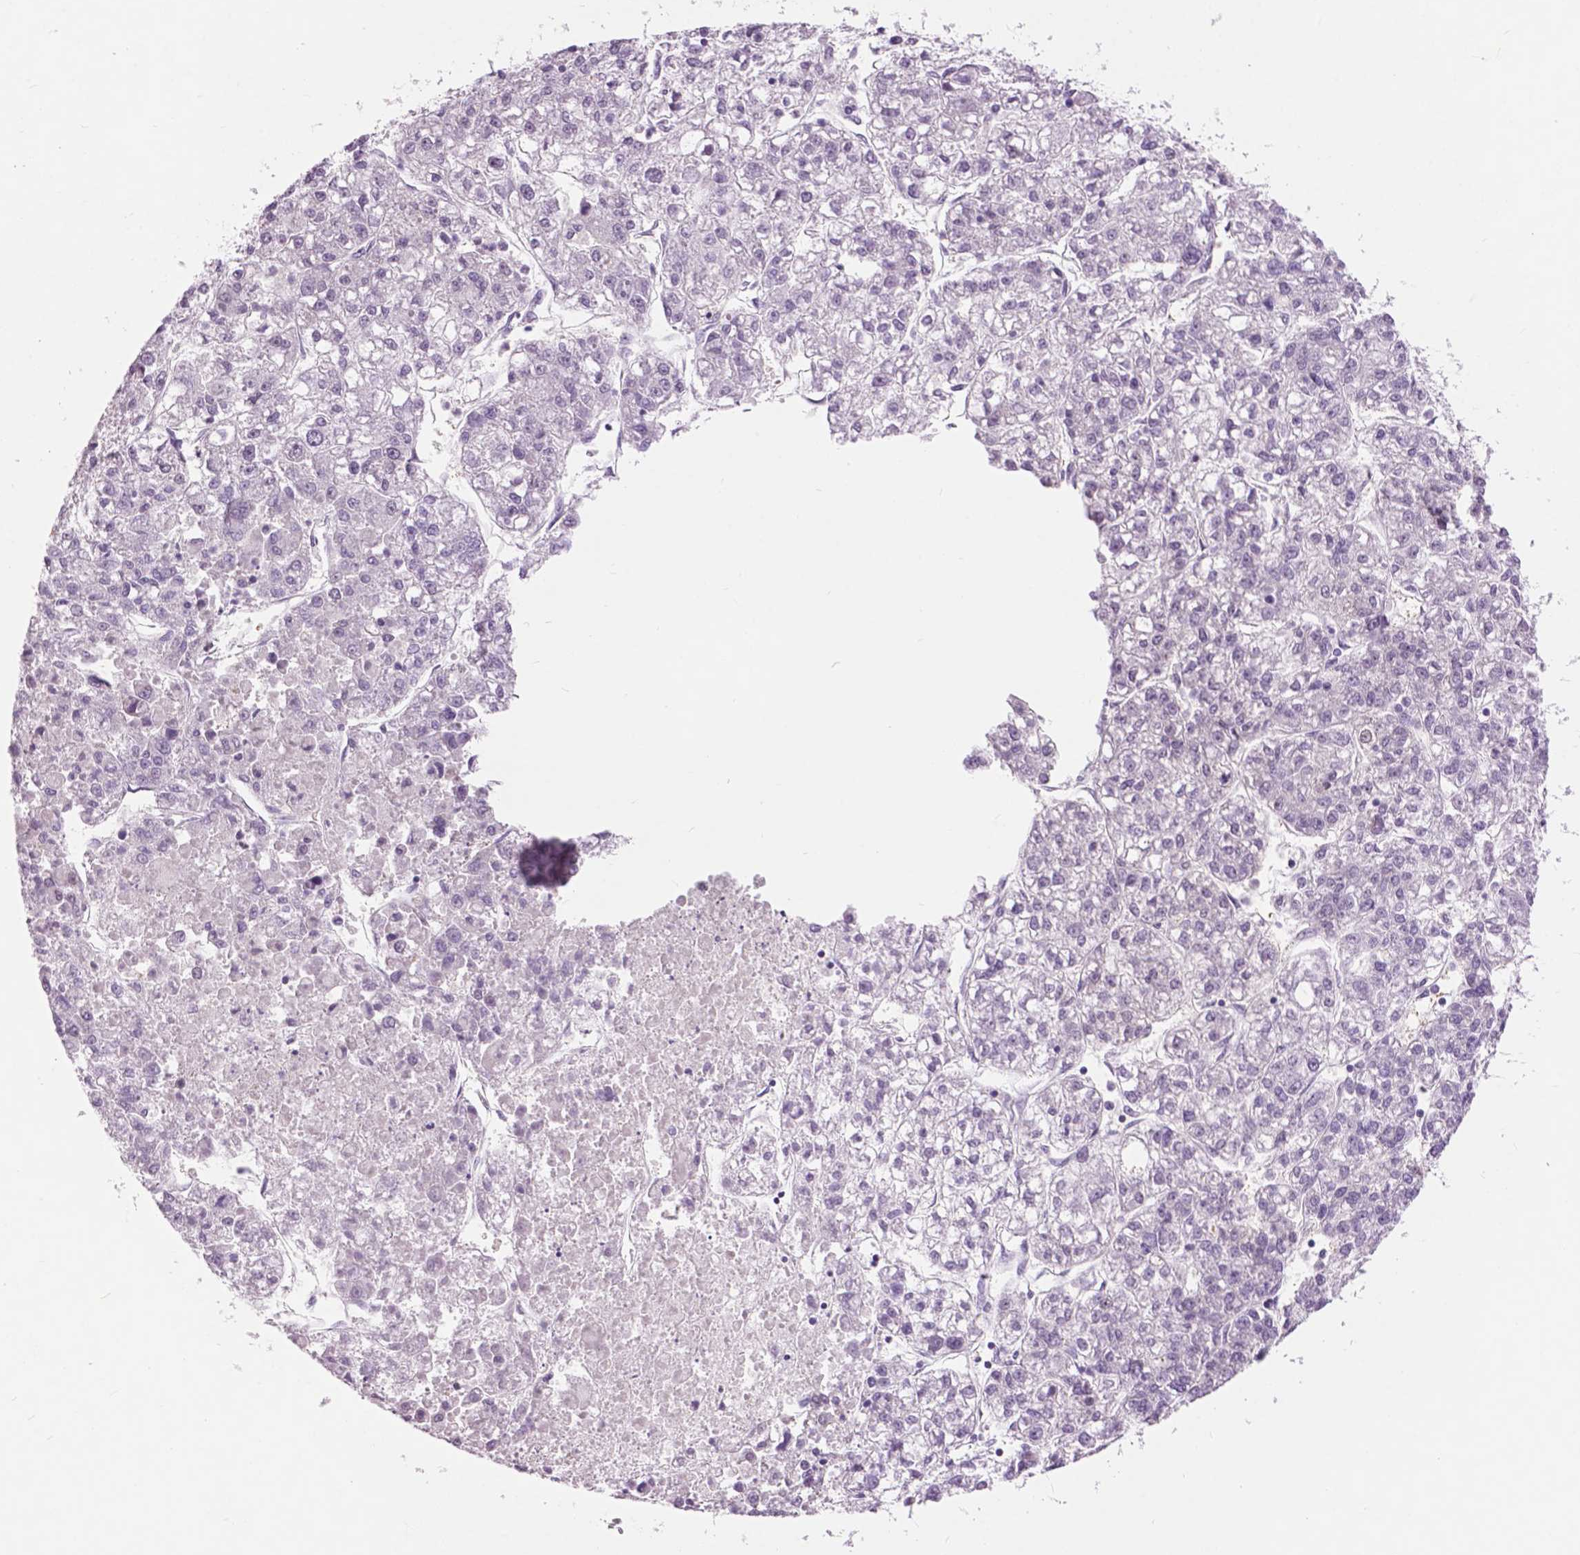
{"staining": {"intensity": "negative", "quantity": "none", "location": "none"}, "tissue": "liver cancer", "cell_type": "Tumor cells", "image_type": "cancer", "snomed": [{"axis": "morphology", "description": "Carcinoma, Hepatocellular, NOS"}, {"axis": "topography", "description": "Liver"}], "caption": "There is no significant positivity in tumor cells of liver cancer (hepatocellular carcinoma).", "gene": "TP53TG5", "patient": {"sex": "male", "age": 56}}